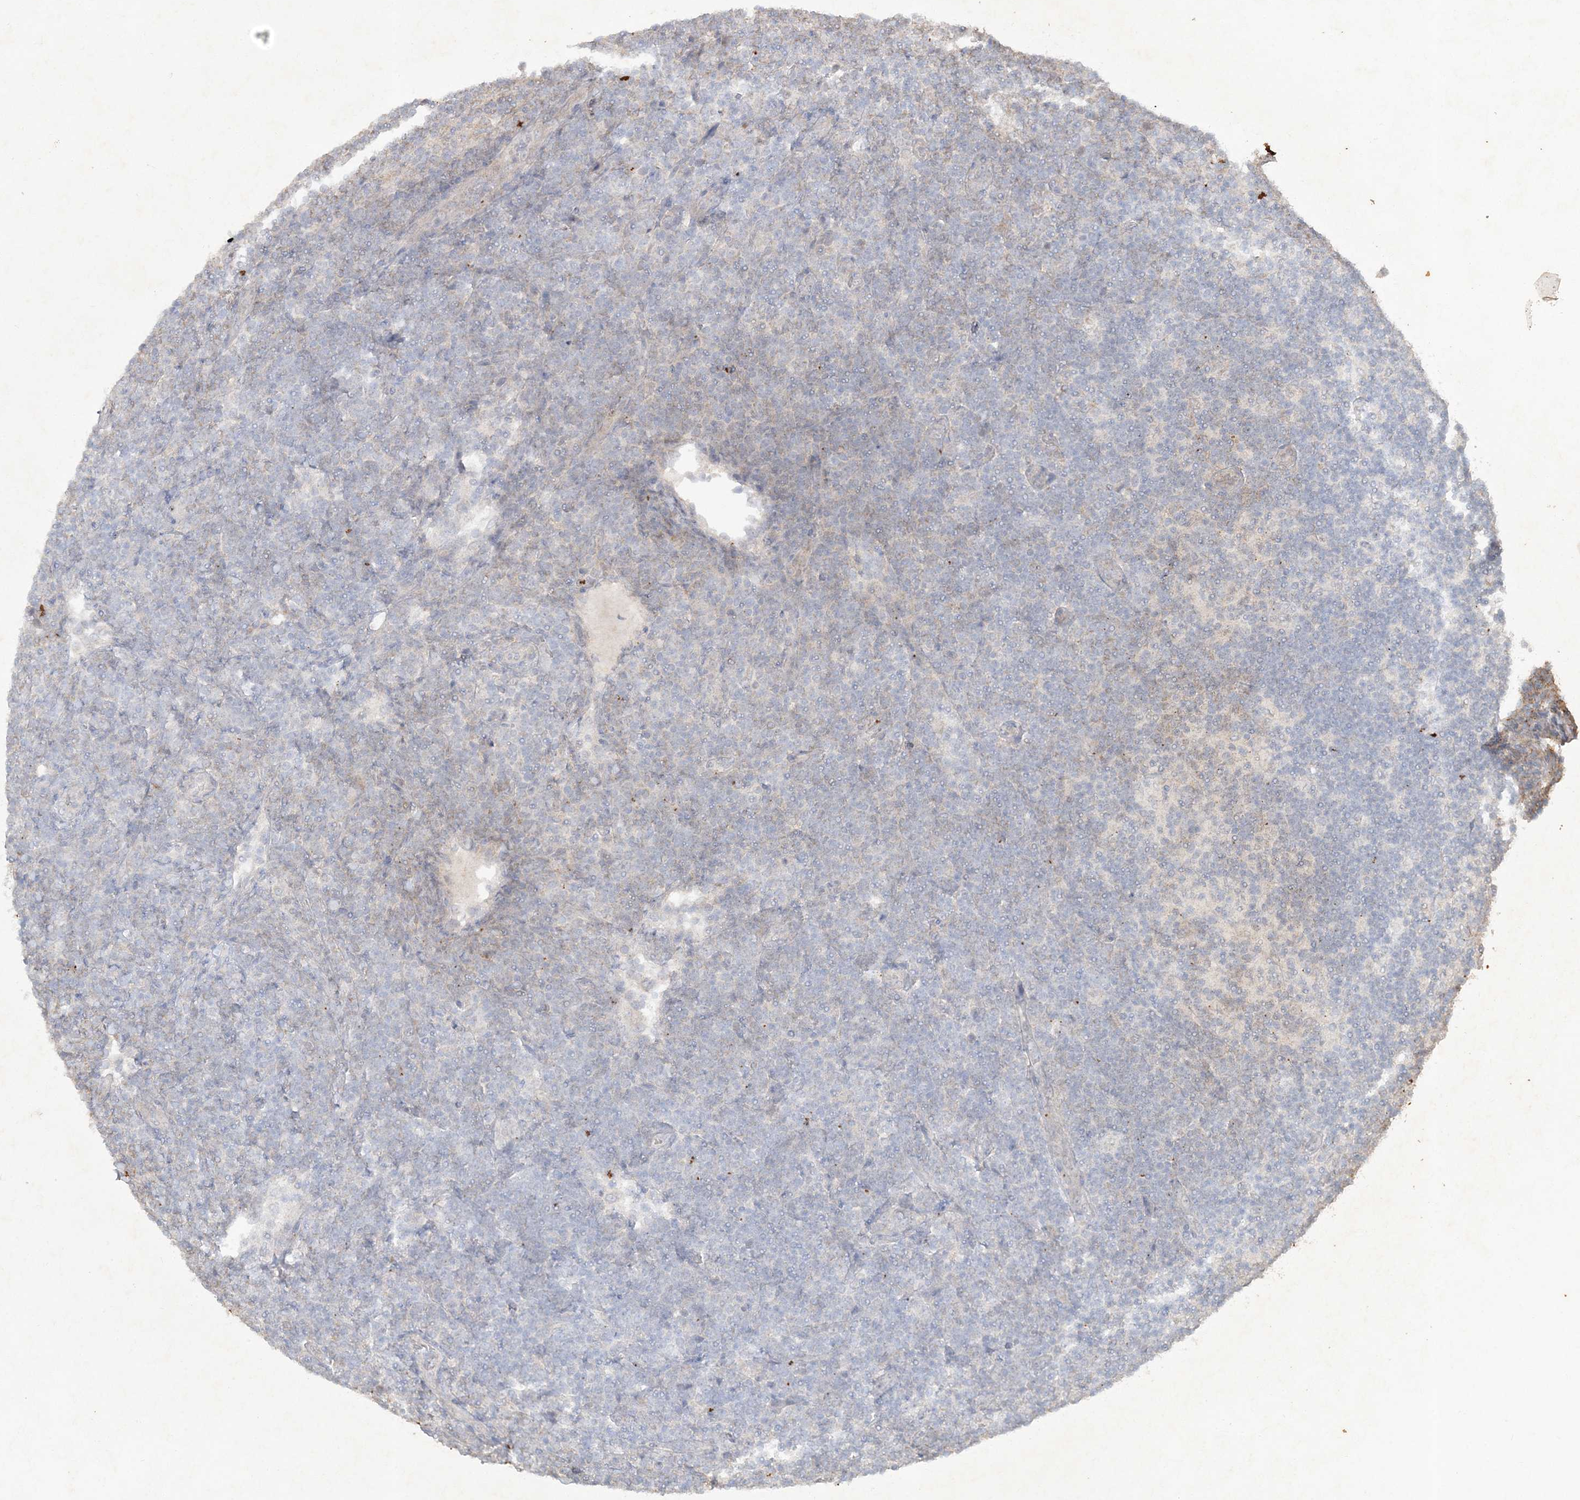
{"staining": {"intensity": "weak", "quantity": "<25%", "location": "cytoplasmic/membranous"}, "tissue": "lymphoma", "cell_type": "Tumor cells", "image_type": "cancer", "snomed": [{"axis": "morphology", "description": "Malignant lymphoma, non-Hodgkin's type, Low grade"}, {"axis": "topography", "description": "Lymph node"}], "caption": "An immunohistochemistry (IHC) image of low-grade malignant lymphoma, non-Hodgkin's type is shown. There is no staining in tumor cells of low-grade malignant lymphoma, non-Hodgkin's type.", "gene": "RAB14", "patient": {"sex": "male", "age": 66}}